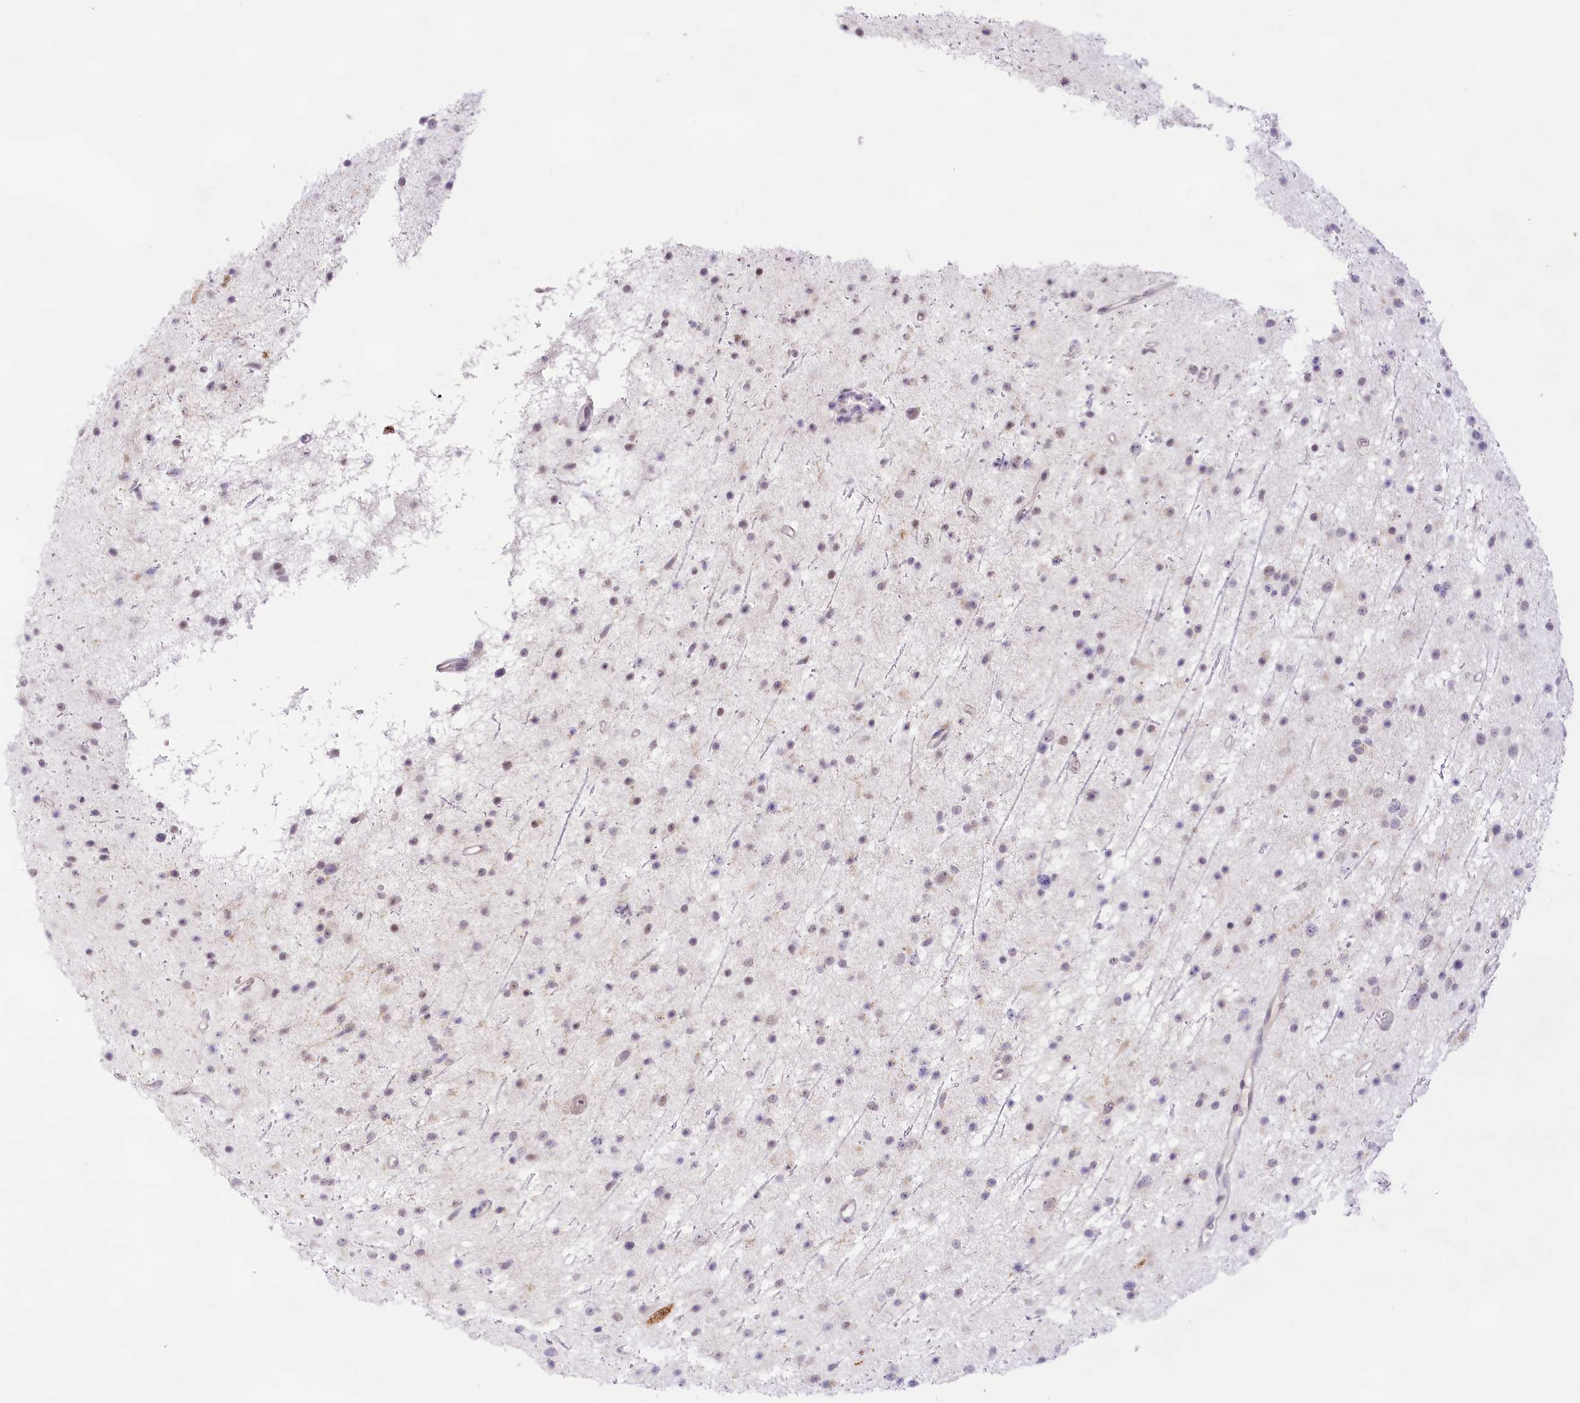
{"staining": {"intensity": "negative", "quantity": "none", "location": "none"}, "tissue": "glioma", "cell_type": "Tumor cells", "image_type": "cancer", "snomed": [{"axis": "morphology", "description": "Glioma, malignant, Low grade"}, {"axis": "topography", "description": "Cerebral cortex"}], "caption": "There is no significant expression in tumor cells of glioma. (DAB IHC with hematoxylin counter stain).", "gene": "CCDC30", "patient": {"sex": "female", "age": 39}}